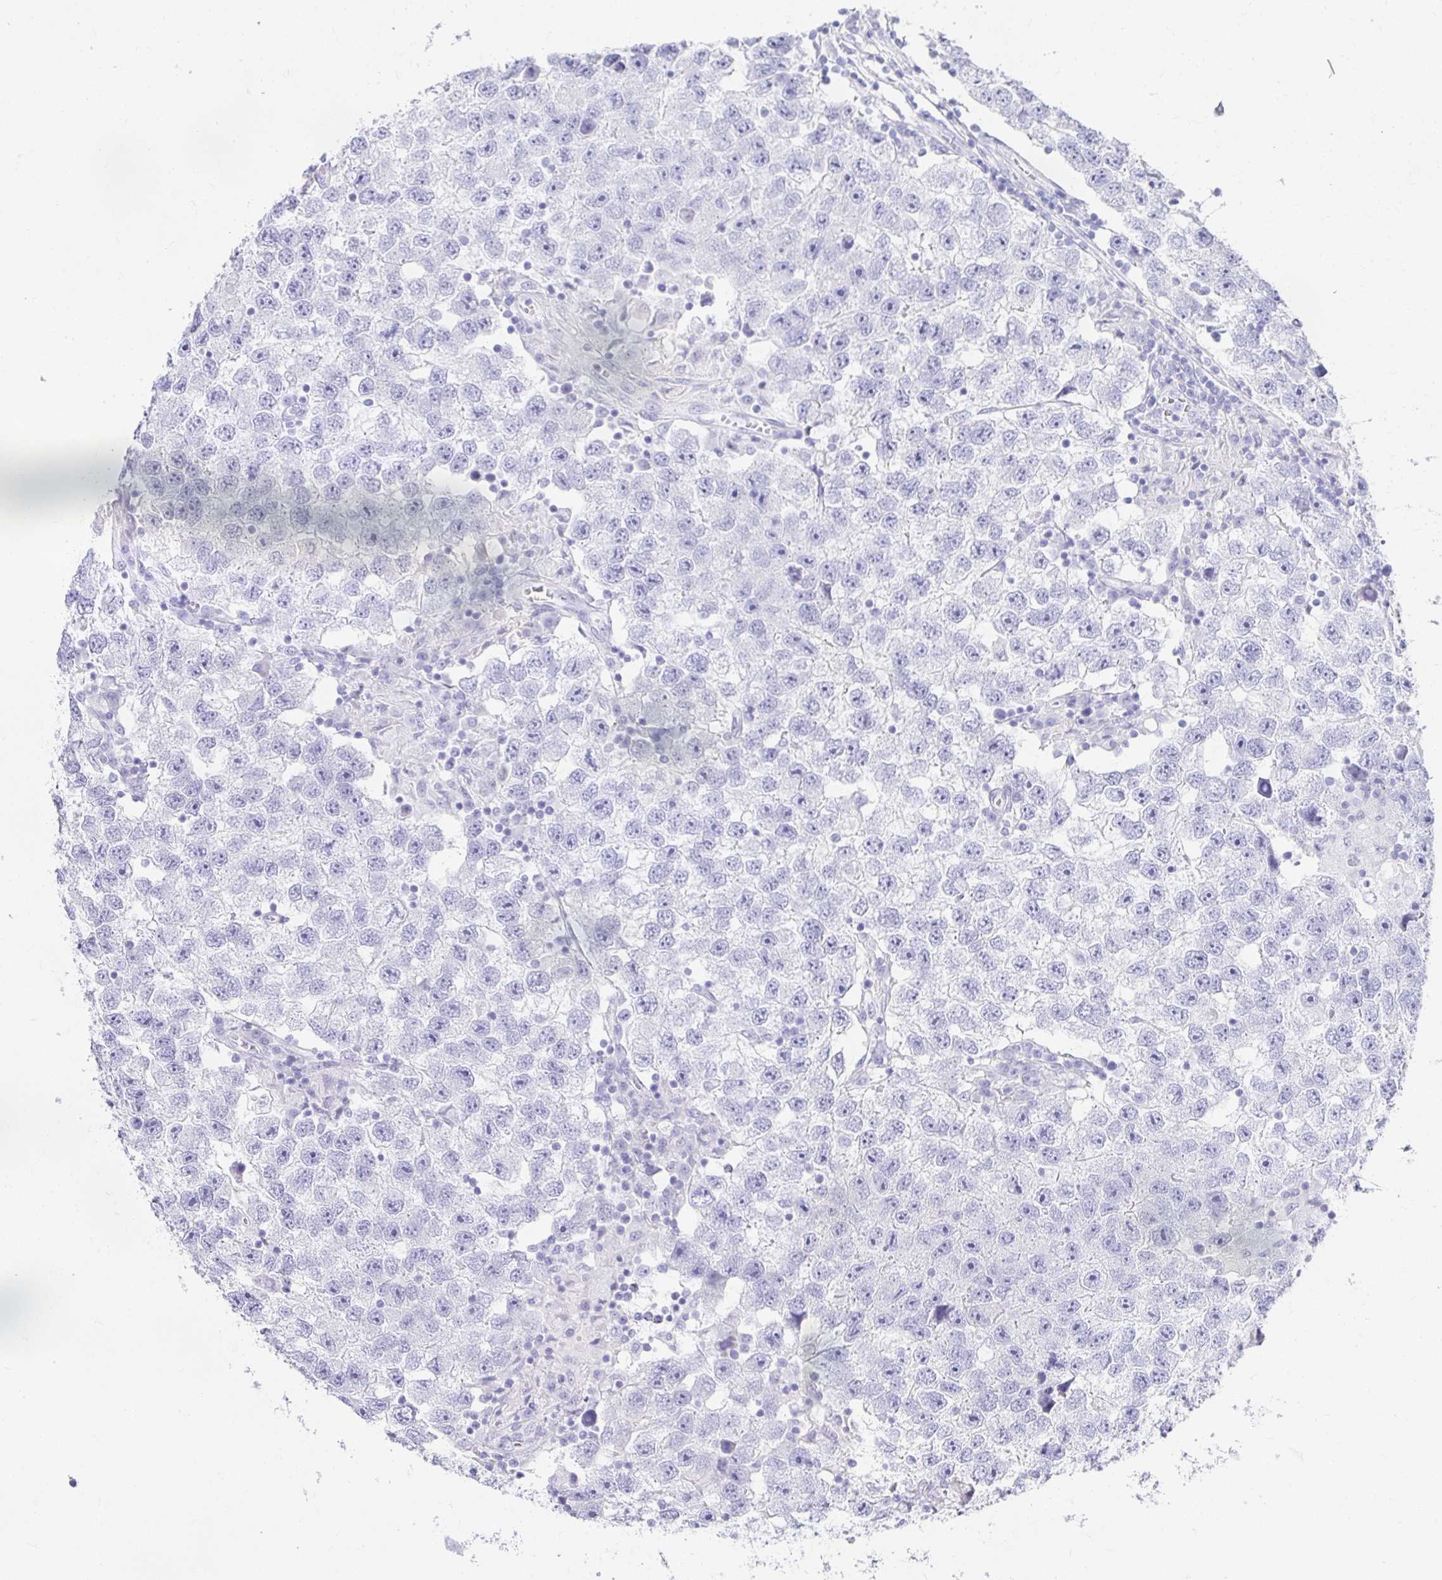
{"staining": {"intensity": "negative", "quantity": "none", "location": "none"}, "tissue": "testis cancer", "cell_type": "Tumor cells", "image_type": "cancer", "snomed": [{"axis": "morphology", "description": "Seminoma, NOS"}, {"axis": "topography", "description": "Testis"}], "caption": "Testis cancer (seminoma) was stained to show a protein in brown. There is no significant expression in tumor cells. The staining was performed using DAB (3,3'-diaminobenzidine) to visualize the protein expression in brown, while the nuclei were stained in blue with hematoxylin (Magnification: 20x).", "gene": "CHAT", "patient": {"sex": "male", "age": 26}}